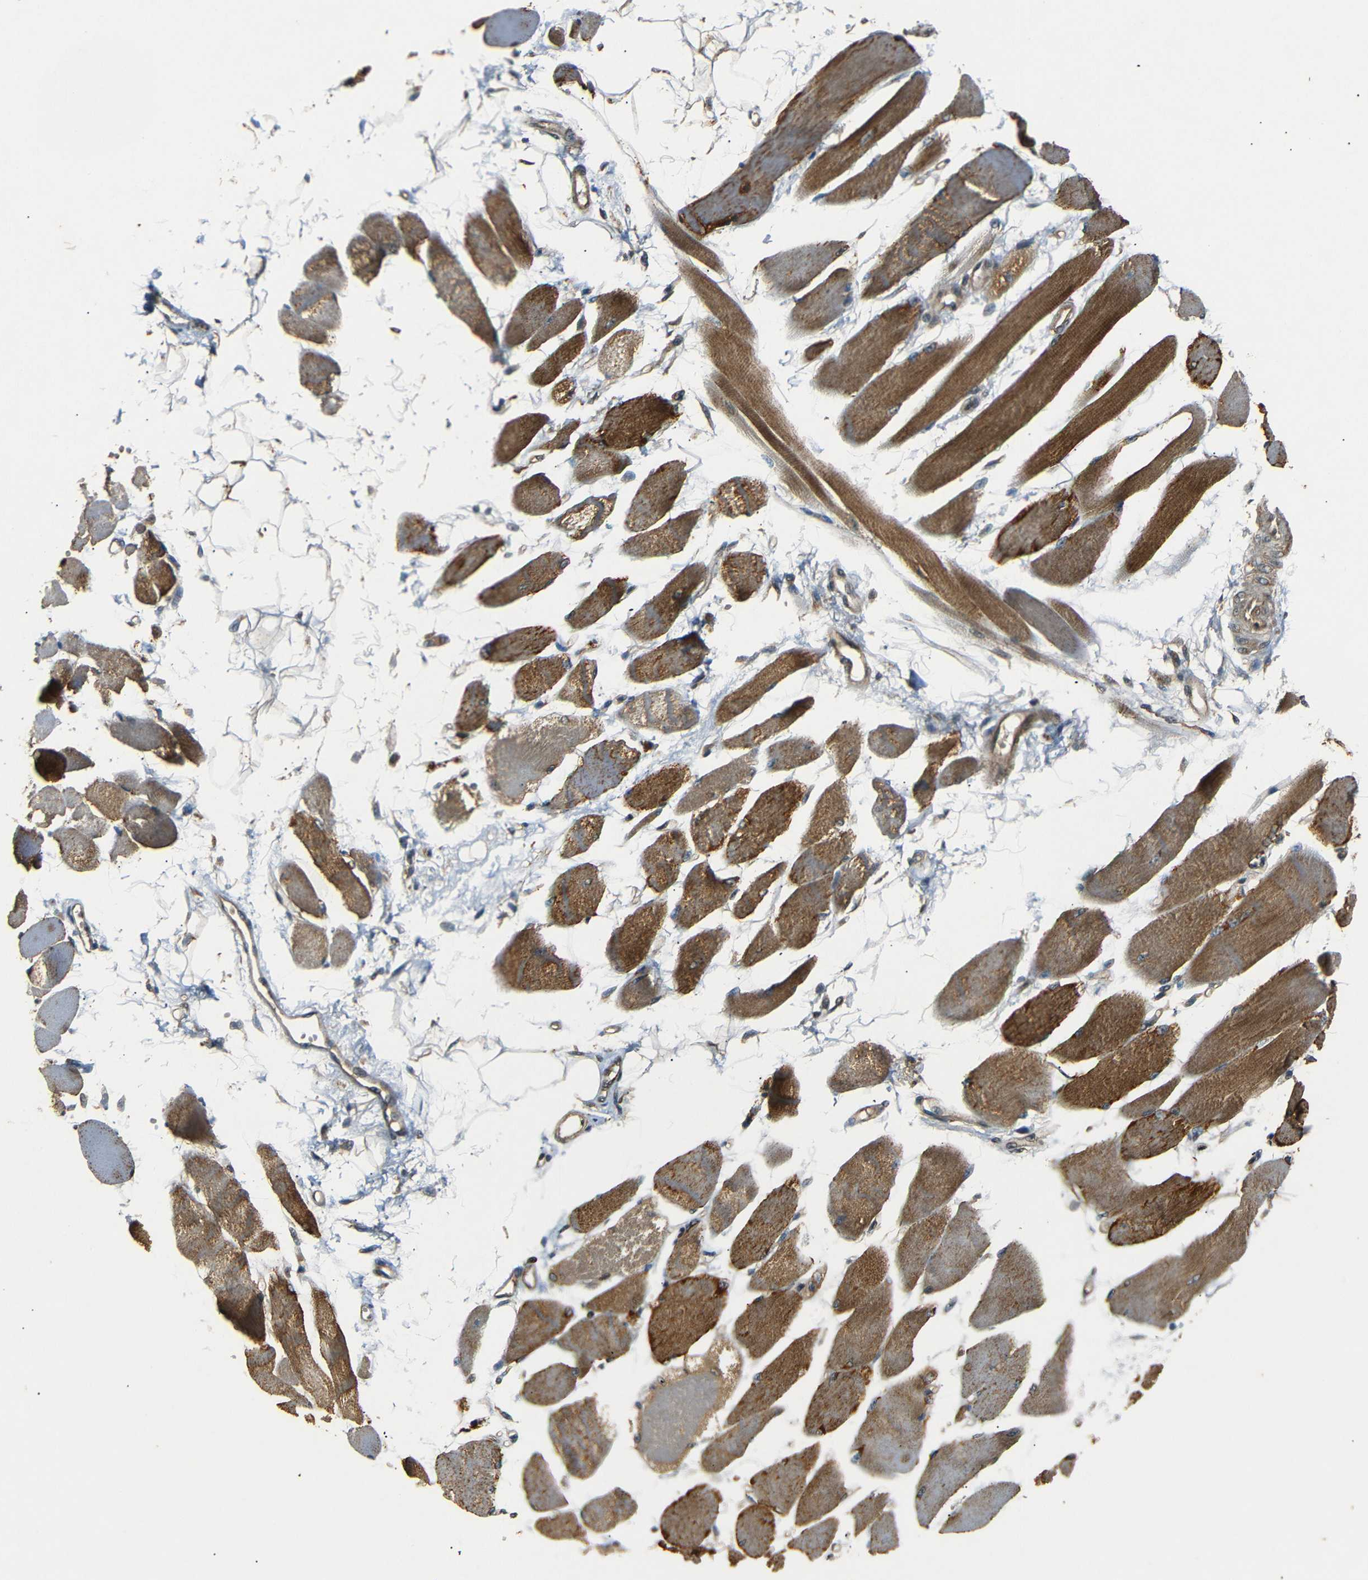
{"staining": {"intensity": "moderate", "quantity": ">75%", "location": "cytoplasmic/membranous"}, "tissue": "skeletal muscle", "cell_type": "Myocytes", "image_type": "normal", "snomed": [{"axis": "morphology", "description": "Normal tissue, NOS"}, {"axis": "topography", "description": "Skeletal muscle"}, {"axis": "topography", "description": "Peripheral nerve tissue"}], "caption": "The immunohistochemical stain labels moderate cytoplasmic/membranous staining in myocytes of benign skeletal muscle. Ihc stains the protein of interest in brown and the nuclei are stained blue.", "gene": "TANK", "patient": {"sex": "female", "age": 84}}